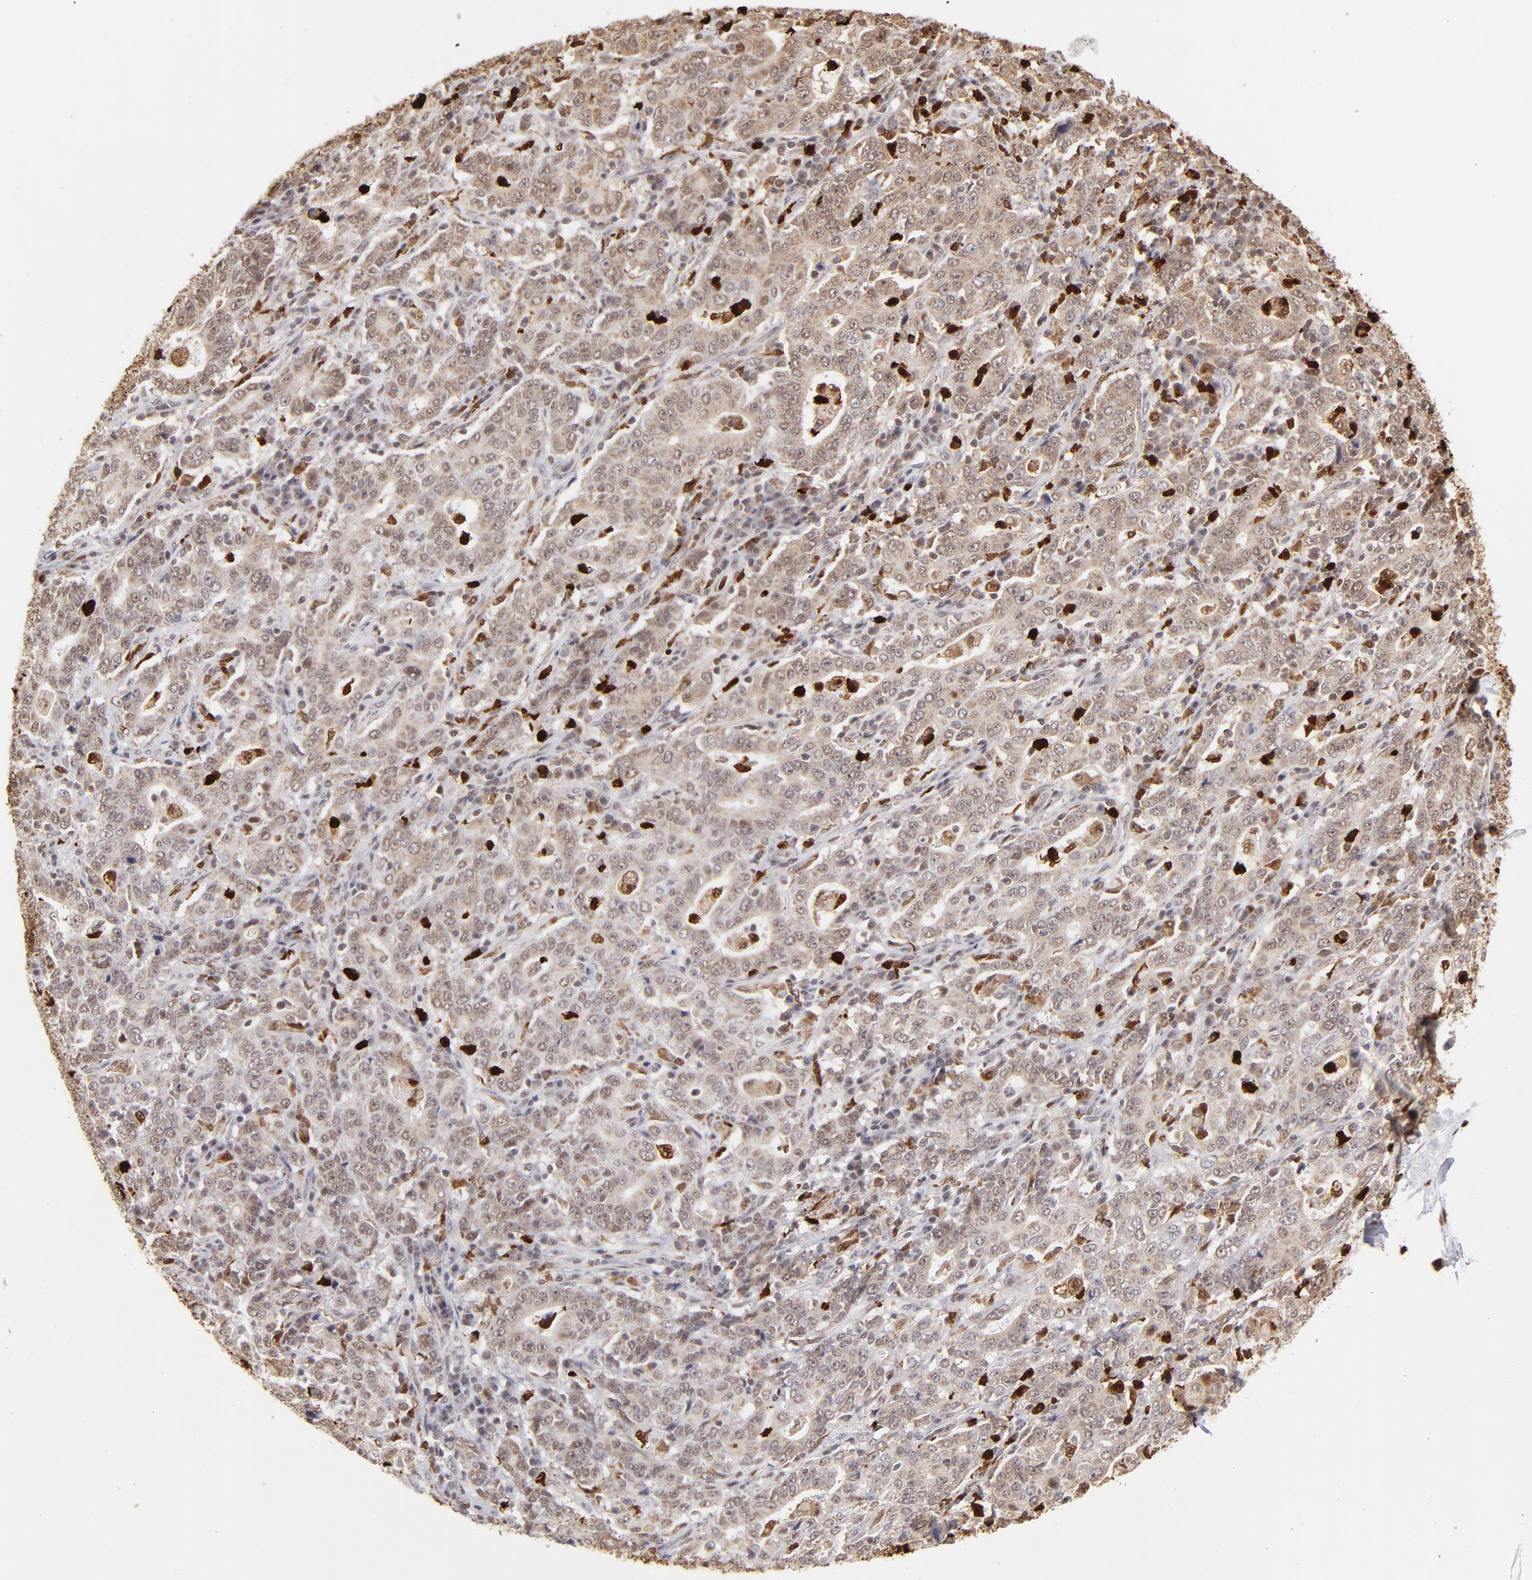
{"staining": {"intensity": "weak", "quantity": ">75%", "location": "cytoplasmic/membranous,nuclear"}, "tissue": "stomach cancer", "cell_type": "Tumor cells", "image_type": "cancer", "snomed": [{"axis": "morphology", "description": "Normal tissue, NOS"}, {"axis": "morphology", "description": "Adenocarcinoma, NOS"}, {"axis": "topography", "description": "Stomach, upper"}, {"axis": "topography", "description": "Stomach"}], "caption": "Human adenocarcinoma (stomach) stained for a protein (brown) displays weak cytoplasmic/membranous and nuclear positive expression in about >75% of tumor cells.", "gene": "ZFX", "patient": {"sex": "male", "age": 59}}